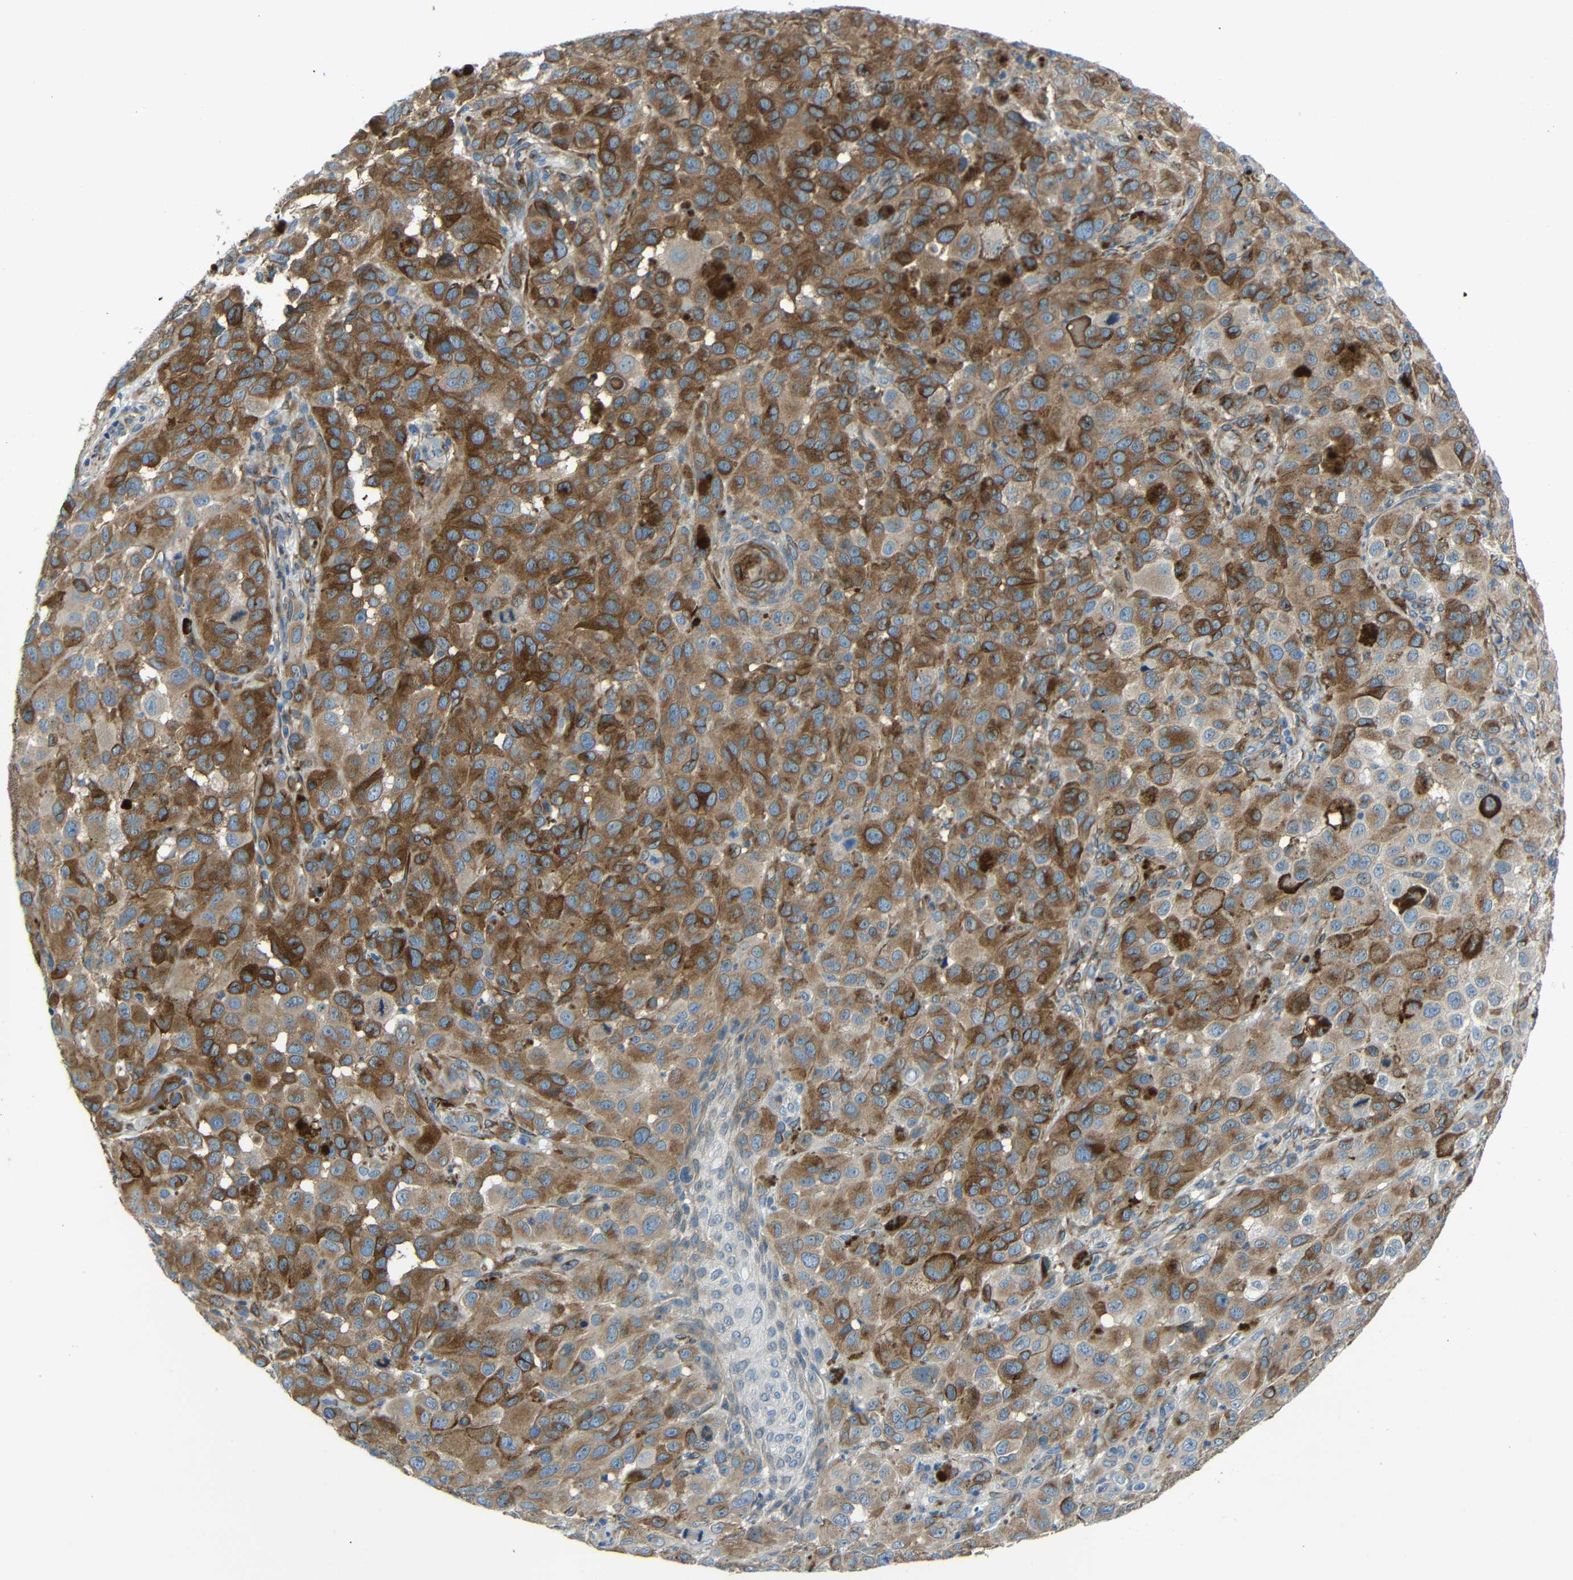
{"staining": {"intensity": "strong", "quantity": "25%-75%", "location": "cytoplasmic/membranous"}, "tissue": "melanoma", "cell_type": "Tumor cells", "image_type": "cancer", "snomed": [{"axis": "morphology", "description": "Malignant melanoma, NOS"}, {"axis": "topography", "description": "Skin"}], "caption": "This histopathology image exhibits immunohistochemistry staining of melanoma, with high strong cytoplasmic/membranous staining in approximately 25%-75% of tumor cells.", "gene": "DCLK1", "patient": {"sex": "male", "age": 96}}